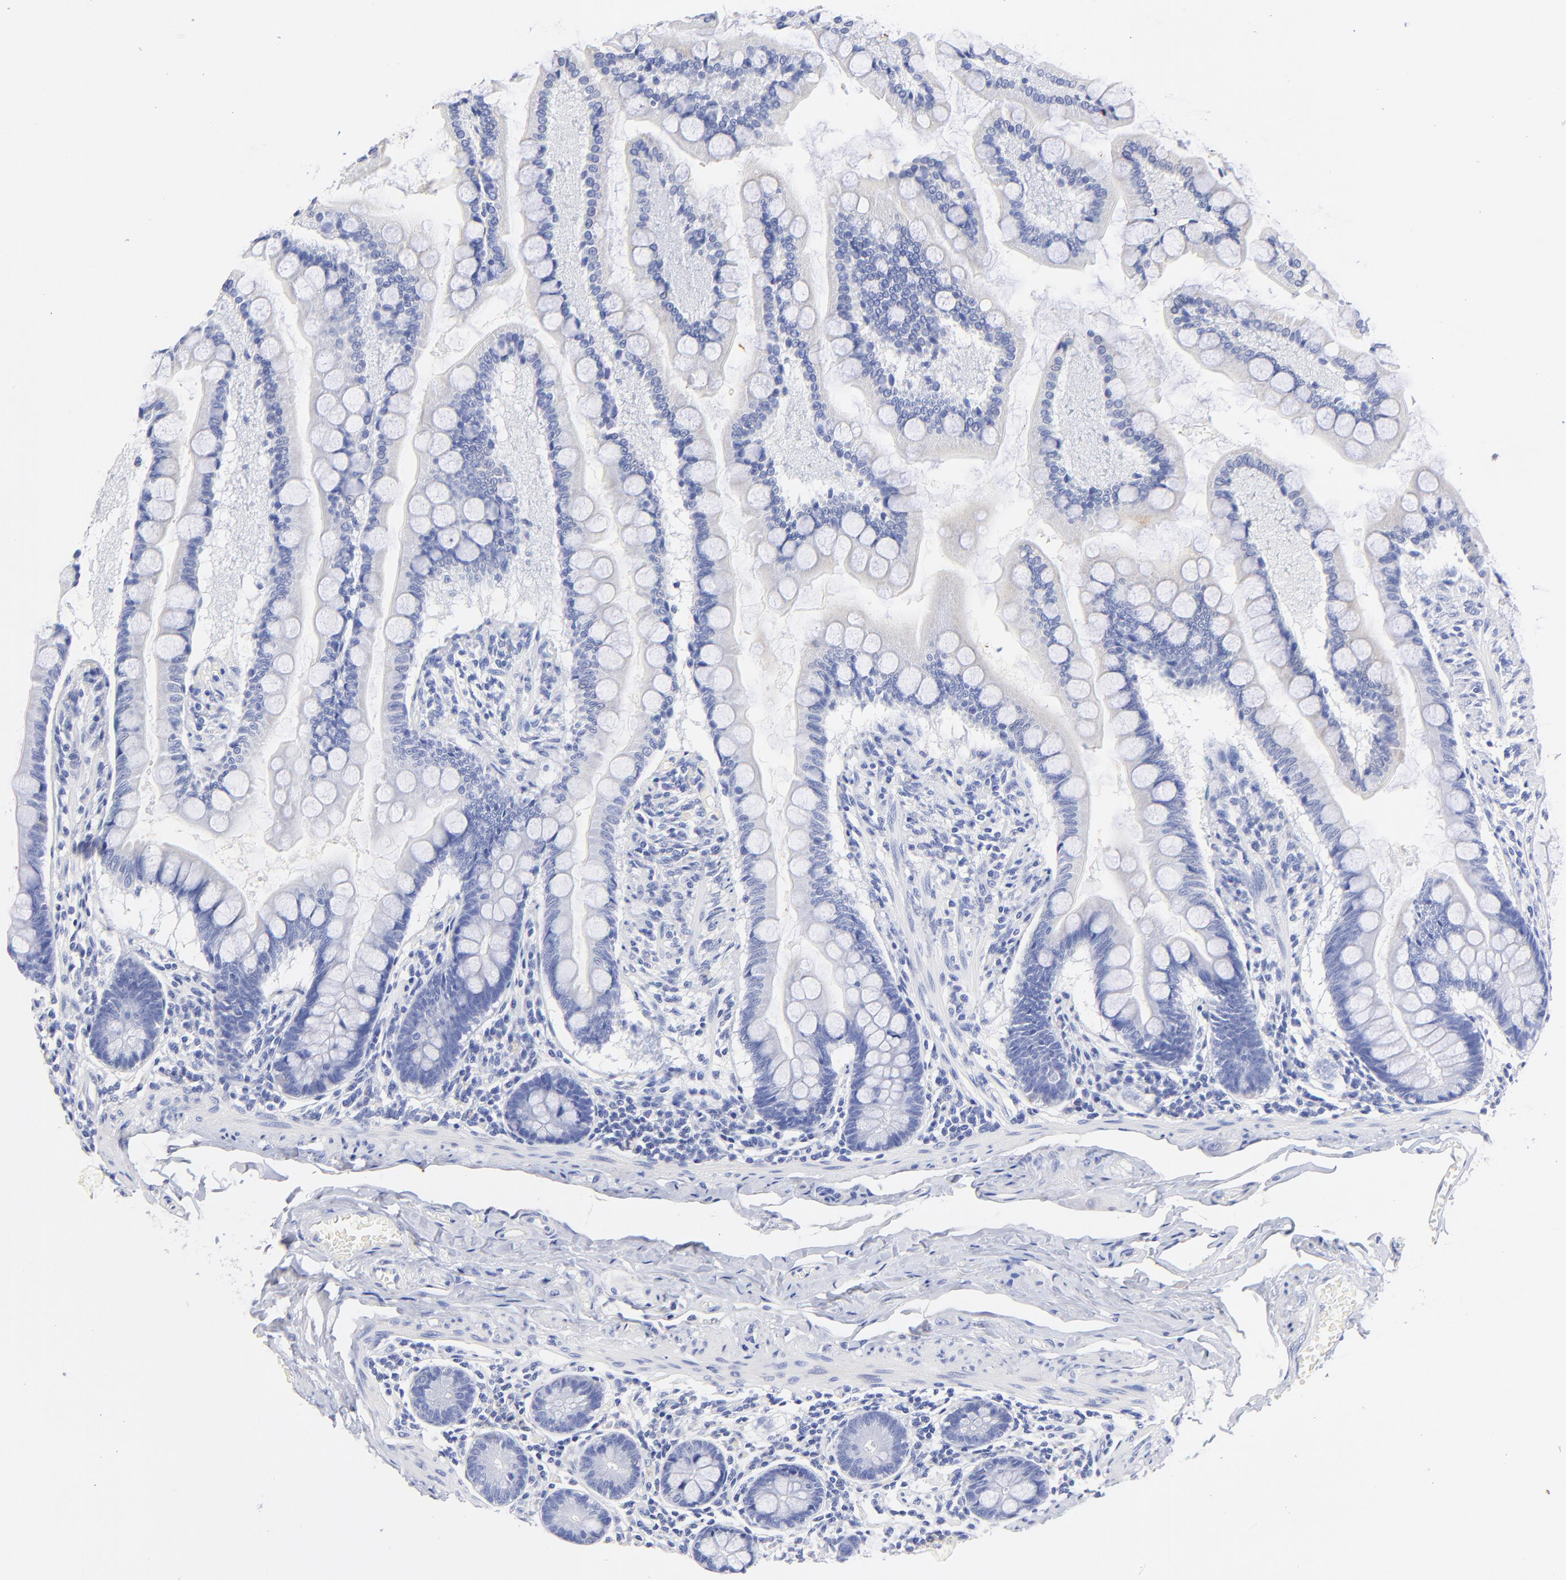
{"staining": {"intensity": "negative", "quantity": "none", "location": "none"}, "tissue": "small intestine", "cell_type": "Glandular cells", "image_type": "normal", "snomed": [{"axis": "morphology", "description": "Normal tissue, NOS"}, {"axis": "topography", "description": "Small intestine"}], "caption": "An IHC image of unremarkable small intestine is shown. There is no staining in glandular cells of small intestine. Nuclei are stained in blue.", "gene": "HORMAD2", "patient": {"sex": "male", "age": 41}}